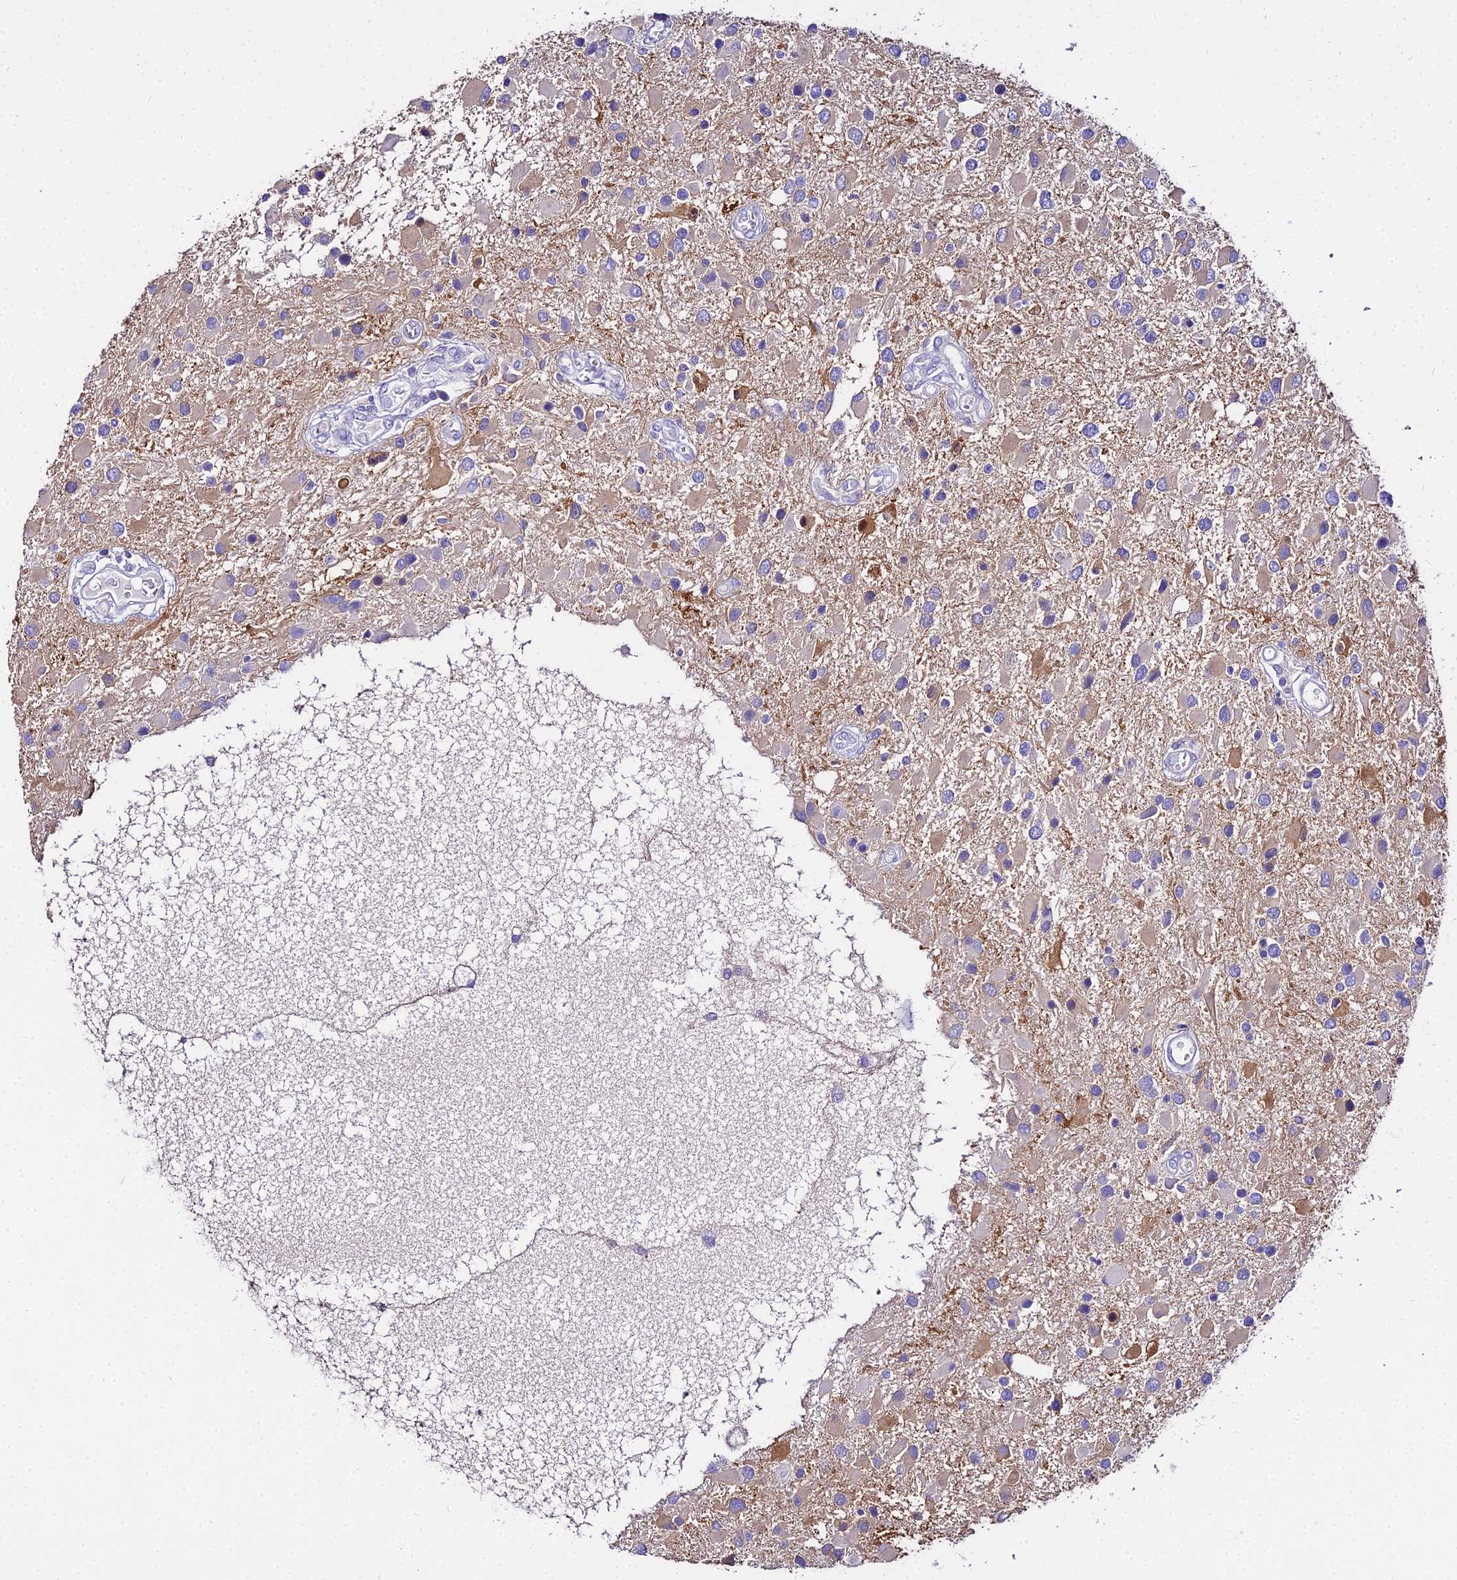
{"staining": {"intensity": "weak", "quantity": "<25%", "location": "cytoplasmic/membranous"}, "tissue": "glioma", "cell_type": "Tumor cells", "image_type": "cancer", "snomed": [{"axis": "morphology", "description": "Glioma, malignant, High grade"}, {"axis": "topography", "description": "Brain"}], "caption": "Glioma was stained to show a protein in brown. There is no significant positivity in tumor cells.", "gene": "TUBA3D", "patient": {"sex": "male", "age": 53}}